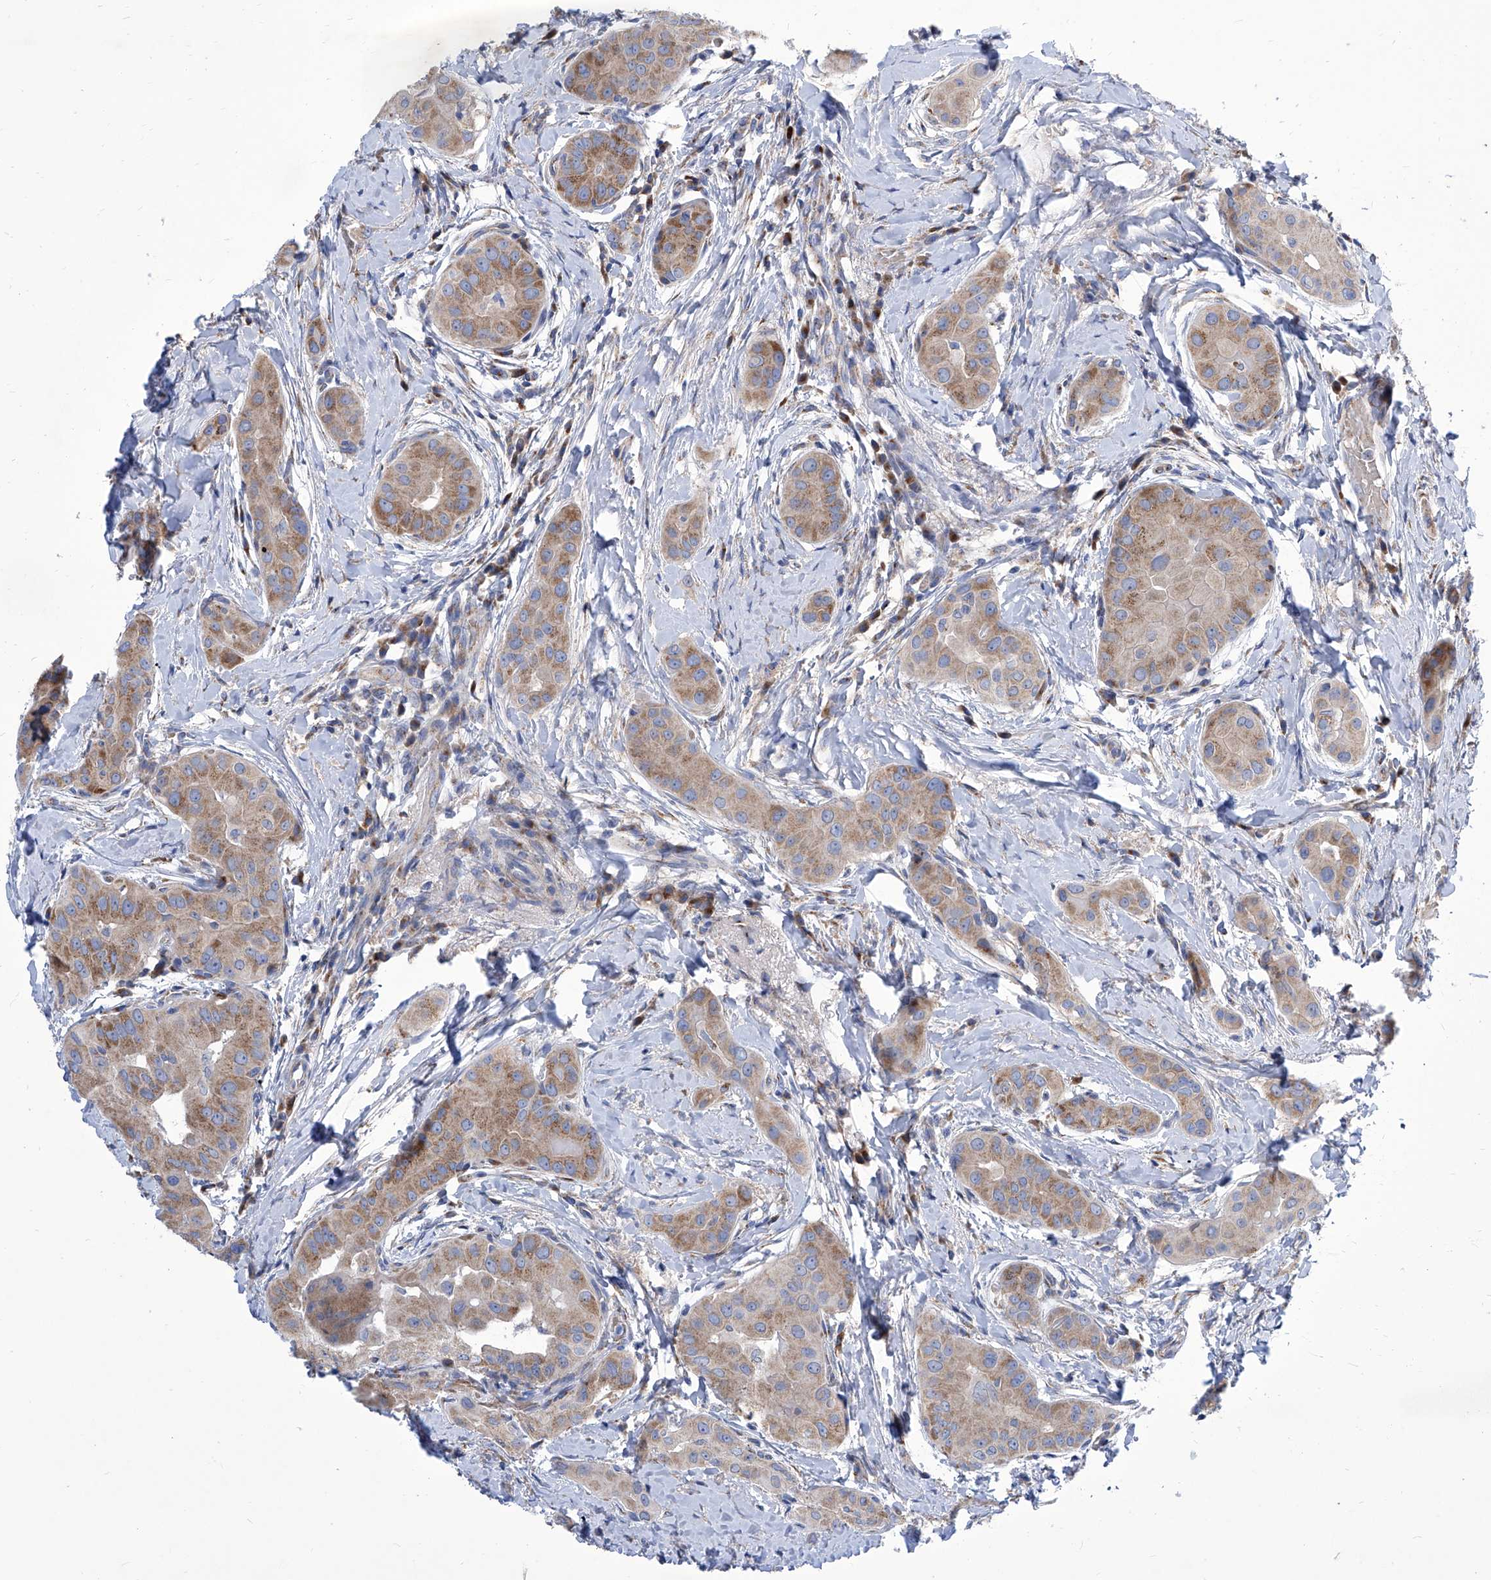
{"staining": {"intensity": "moderate", "quantity": ">75%", "location": "cytoplasmic/membranous"}, "tissue": "thyroid cancer", "cell_type": "Tumor cells", "image_type": "cancer", "snomed": [{"axis": "morphology", "description": "Papillary adenocarcinoma, NOS"}, {"axis": "topography", "description": "Thyroid gland"}], "caption": "This is a histology image of immunohistochemistry (IHC) staining of thyroid cancer, which shows moderate expression in the cytoplasmic/membranous of tumor cells.", "gene": "TJAP1", "patient": {"sex": "male", "age": 33}}